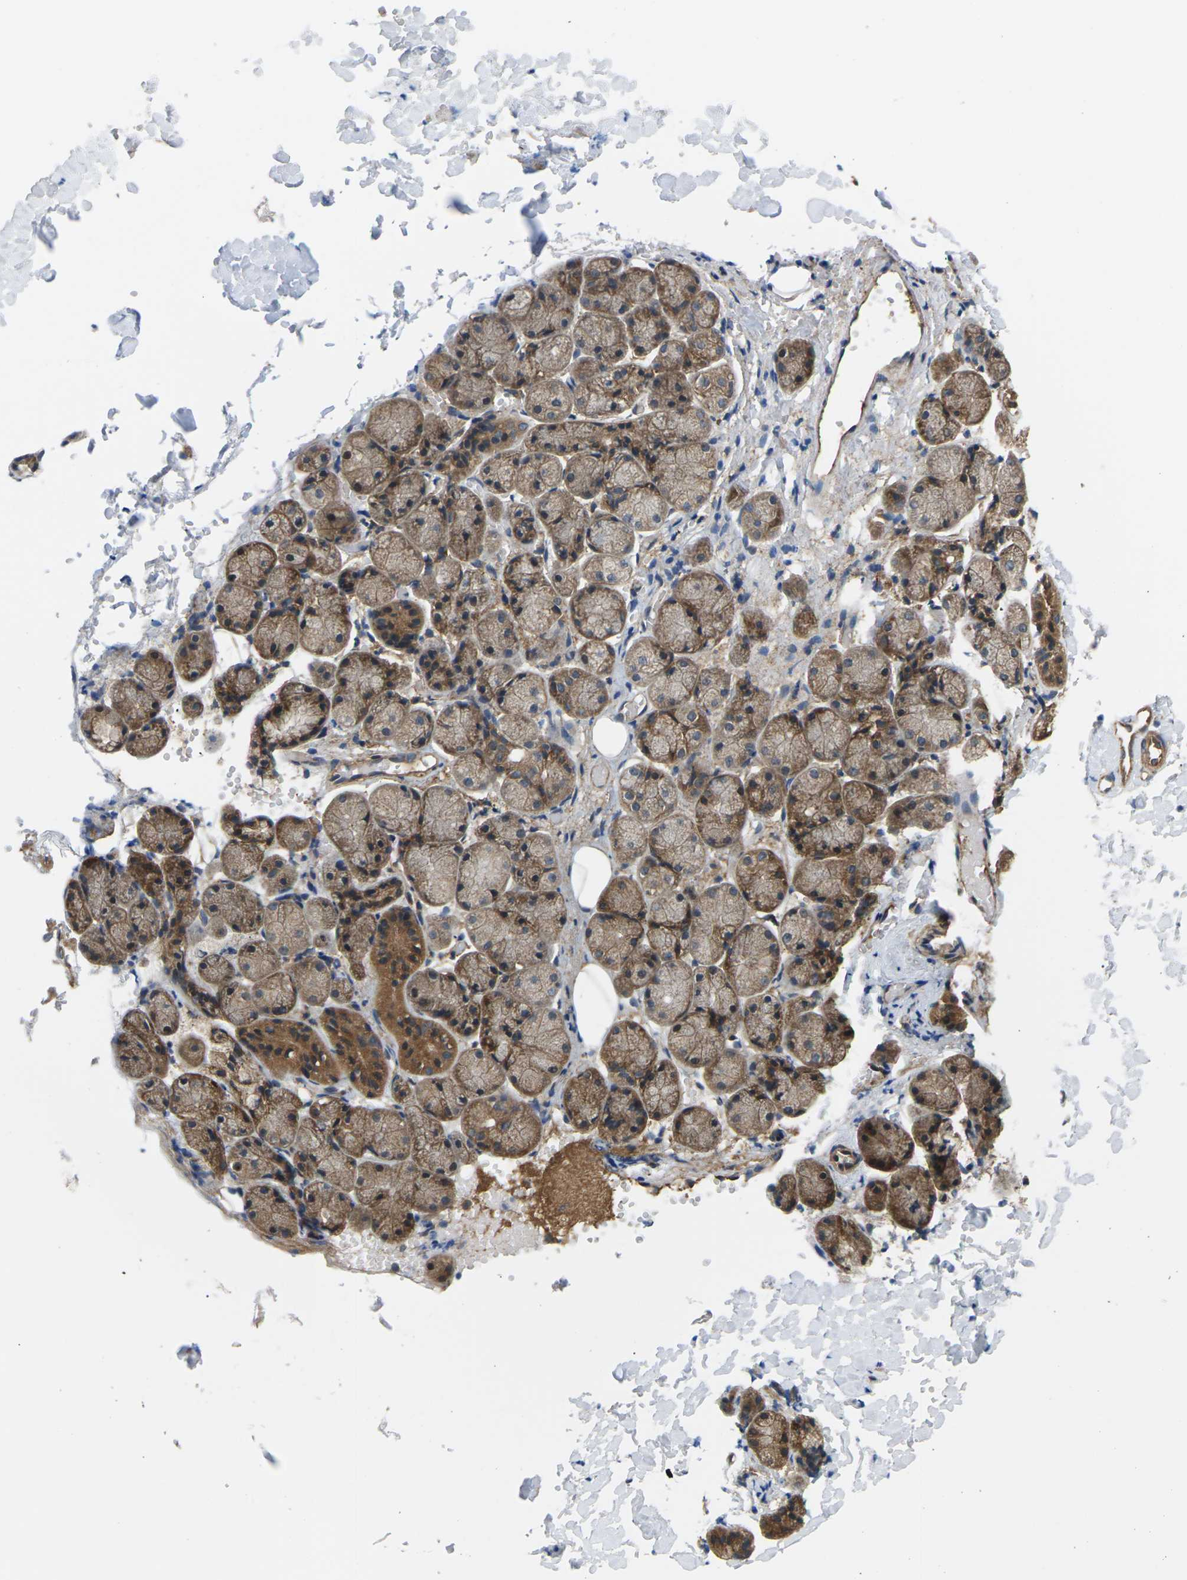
{"staining": {"intensity": "moderate", "quantity": ">75%", "location": "cytoplasmic/membranous"}, "tissue": "salivary gland", "cell_type": "Glandular cells", "image_type": "normal", "snomed": [{"axis": "morphology", "description": "Normal tissue, NOS"}, {"axis": "topography", "description": "Salivary gland"}], "caption": "Immunohistochemical staining of benign human salivary gland reveals >75% levels of moderate cytoplasmic/membranous protein positivity in approximately >75% of glandular cells.", "gene": "NRAS", "patient": {"sex": "female", "age": 24}}